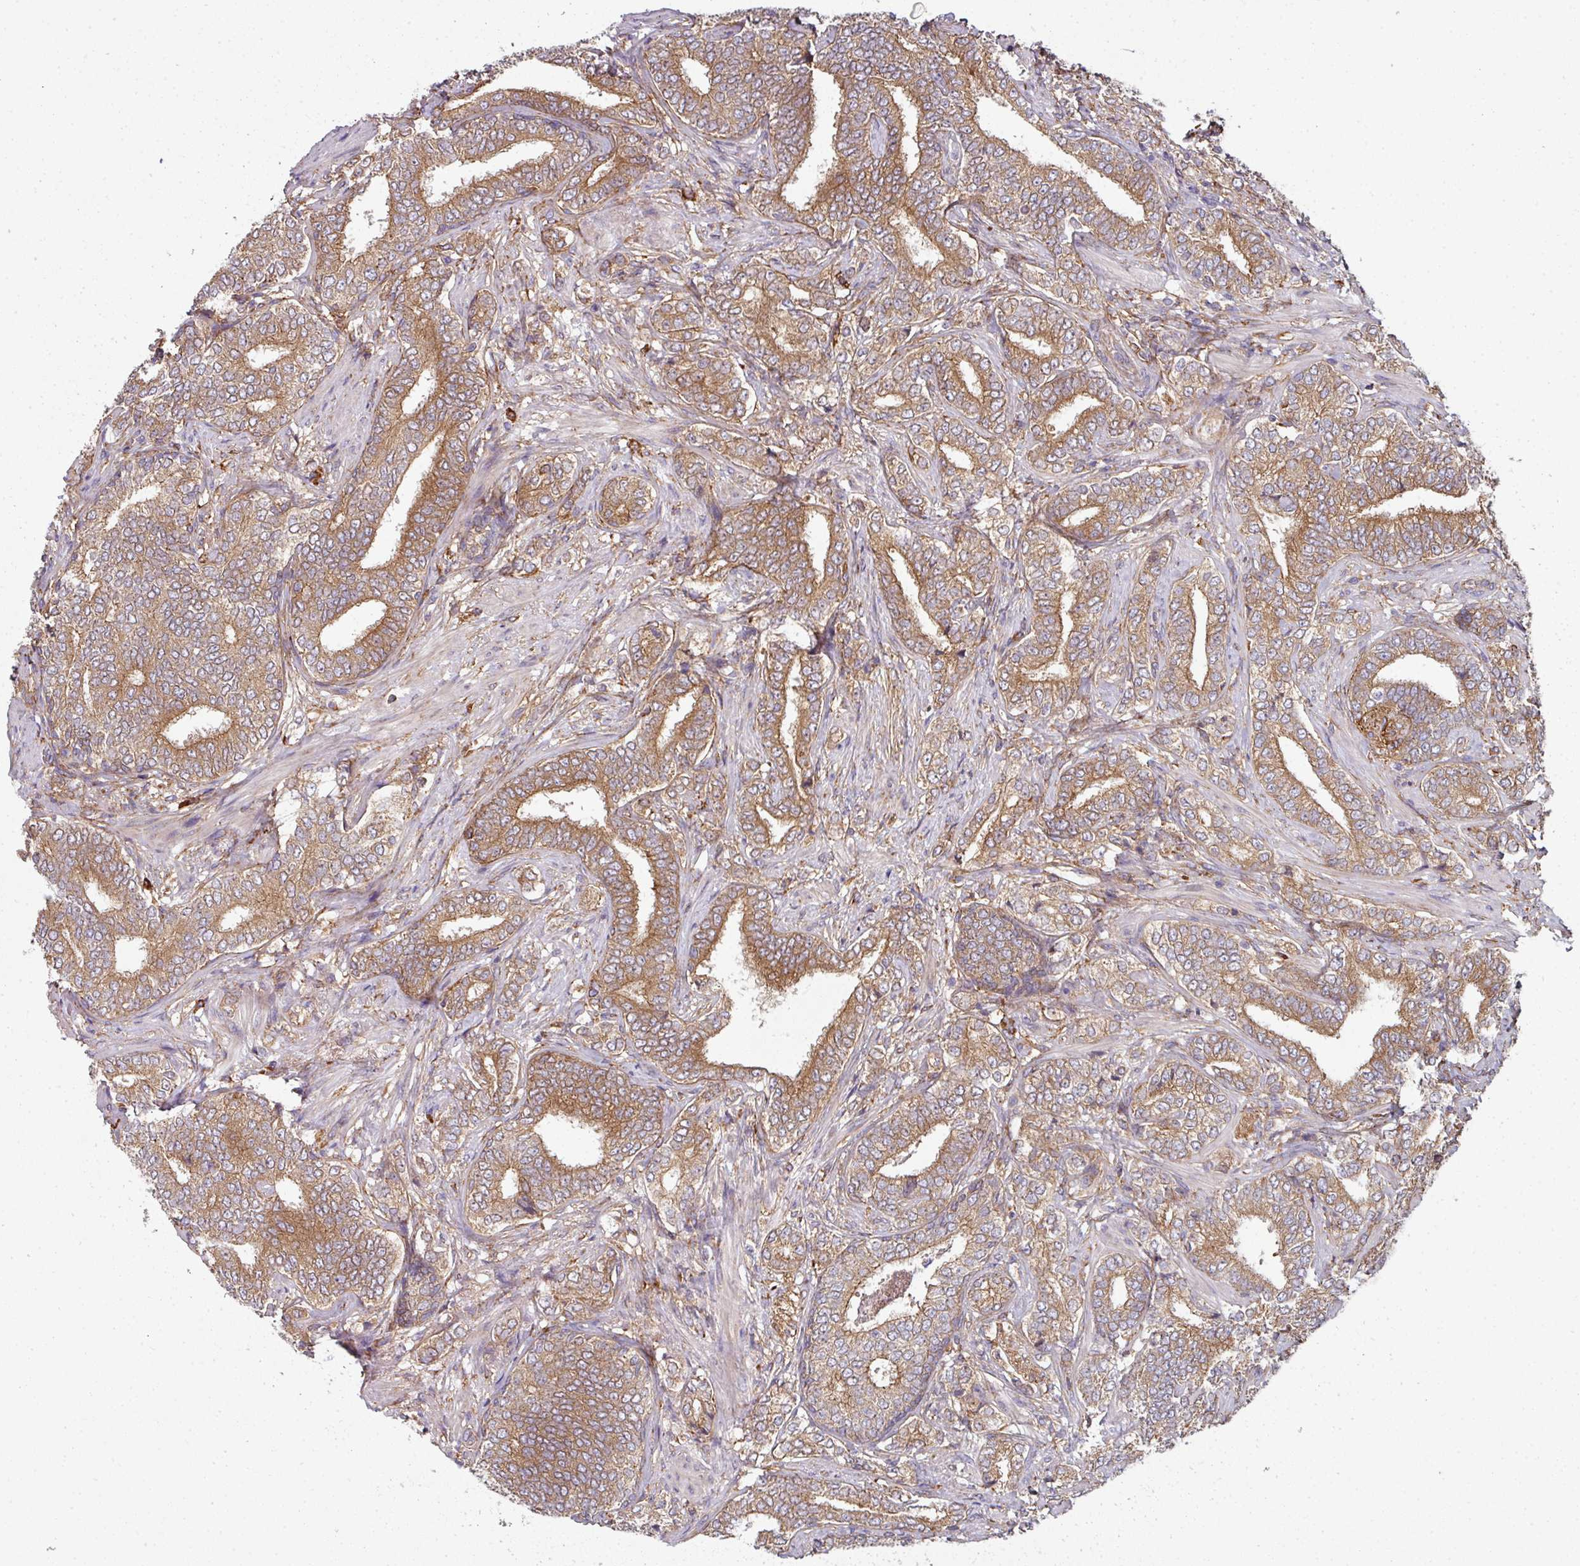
{"staining": {"intensity": "moderate", "quantity": ">75%", "location": "cytoplasmic/membranous"}, "tissue": "prostate cancer", "cell_type": "Tumor cells", "image_type": "cancer", "snomed": [{"axis": "morphology", "description": "Adenocarcinoma, High grade"}, {"axis": "topography", "description": "Prostate"}], "caption": "The immunohistochemical stain labels moderate cytoplasmic/membranous staining in tumor cells of prostate cancer (high-grade adenocarcinoma) tissue. (Stains: DAB (3,3'-diaminobenzidine) in brown, nuclei in blue, Microscopy: brightfield microscopy at high magnification).", "gene": "FAT4", "patient": {"sex": "male", "age": 72}}